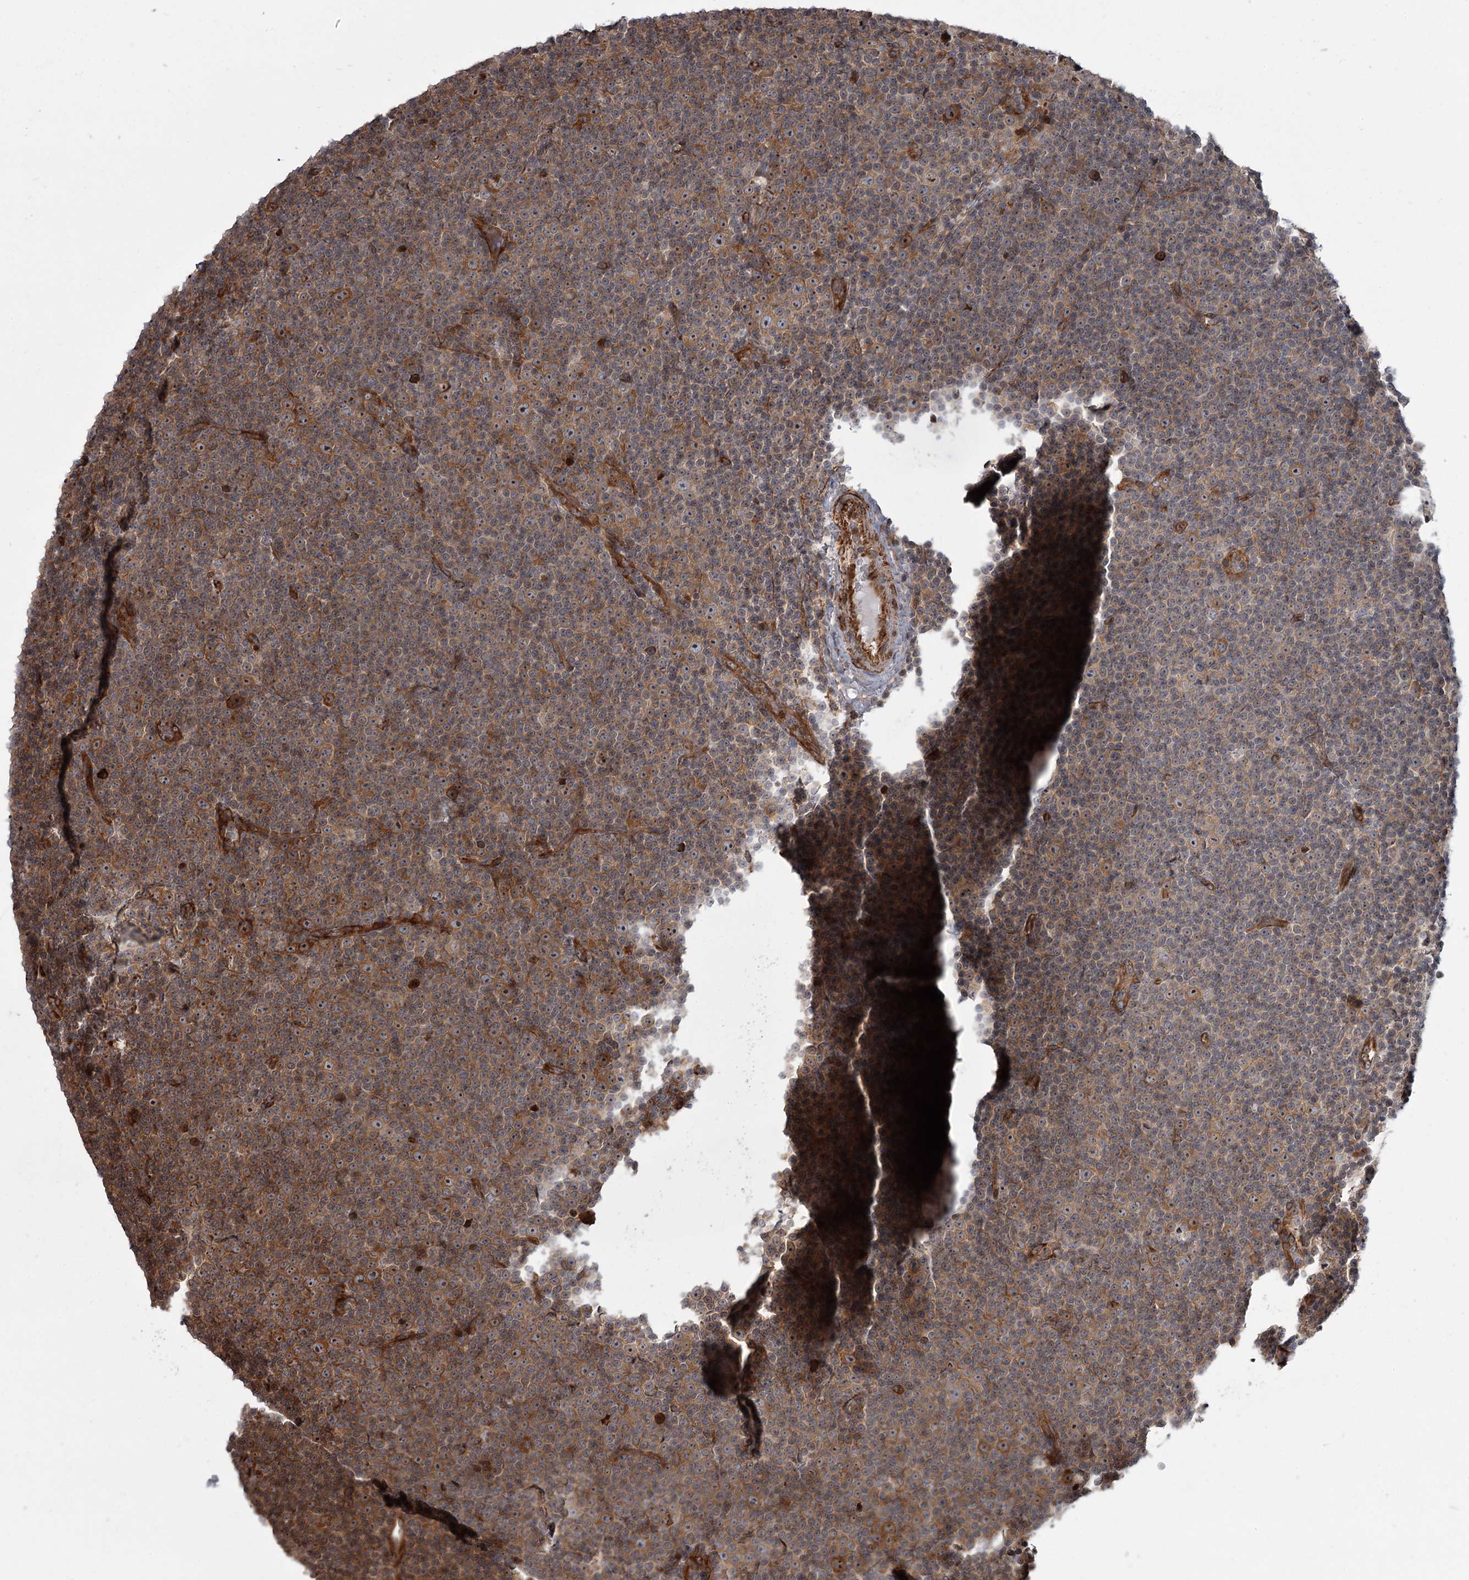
{"staining": {"intensity": "moderate", "quantity": "25%-75%", "location": "cytoplasmic/membranous"}, "tissue": "lymphoma", "cell_type": "Tumor cells", "image_type": "cancer", "snomed": [{"axis": "morphology", "description": "Malignant lymphoma, non-Hodgkin's type, Low grade"}, {"axis": "topography", "description": "Lymph node"}], "caption": "Tumor cells exhibit medium levels of moderate cytoplasmic/membranous expression in approximately 25%-75% of cells in lymphoma.", "gene": "THAP9", "patient": {"sex": "female", "age": 67}}